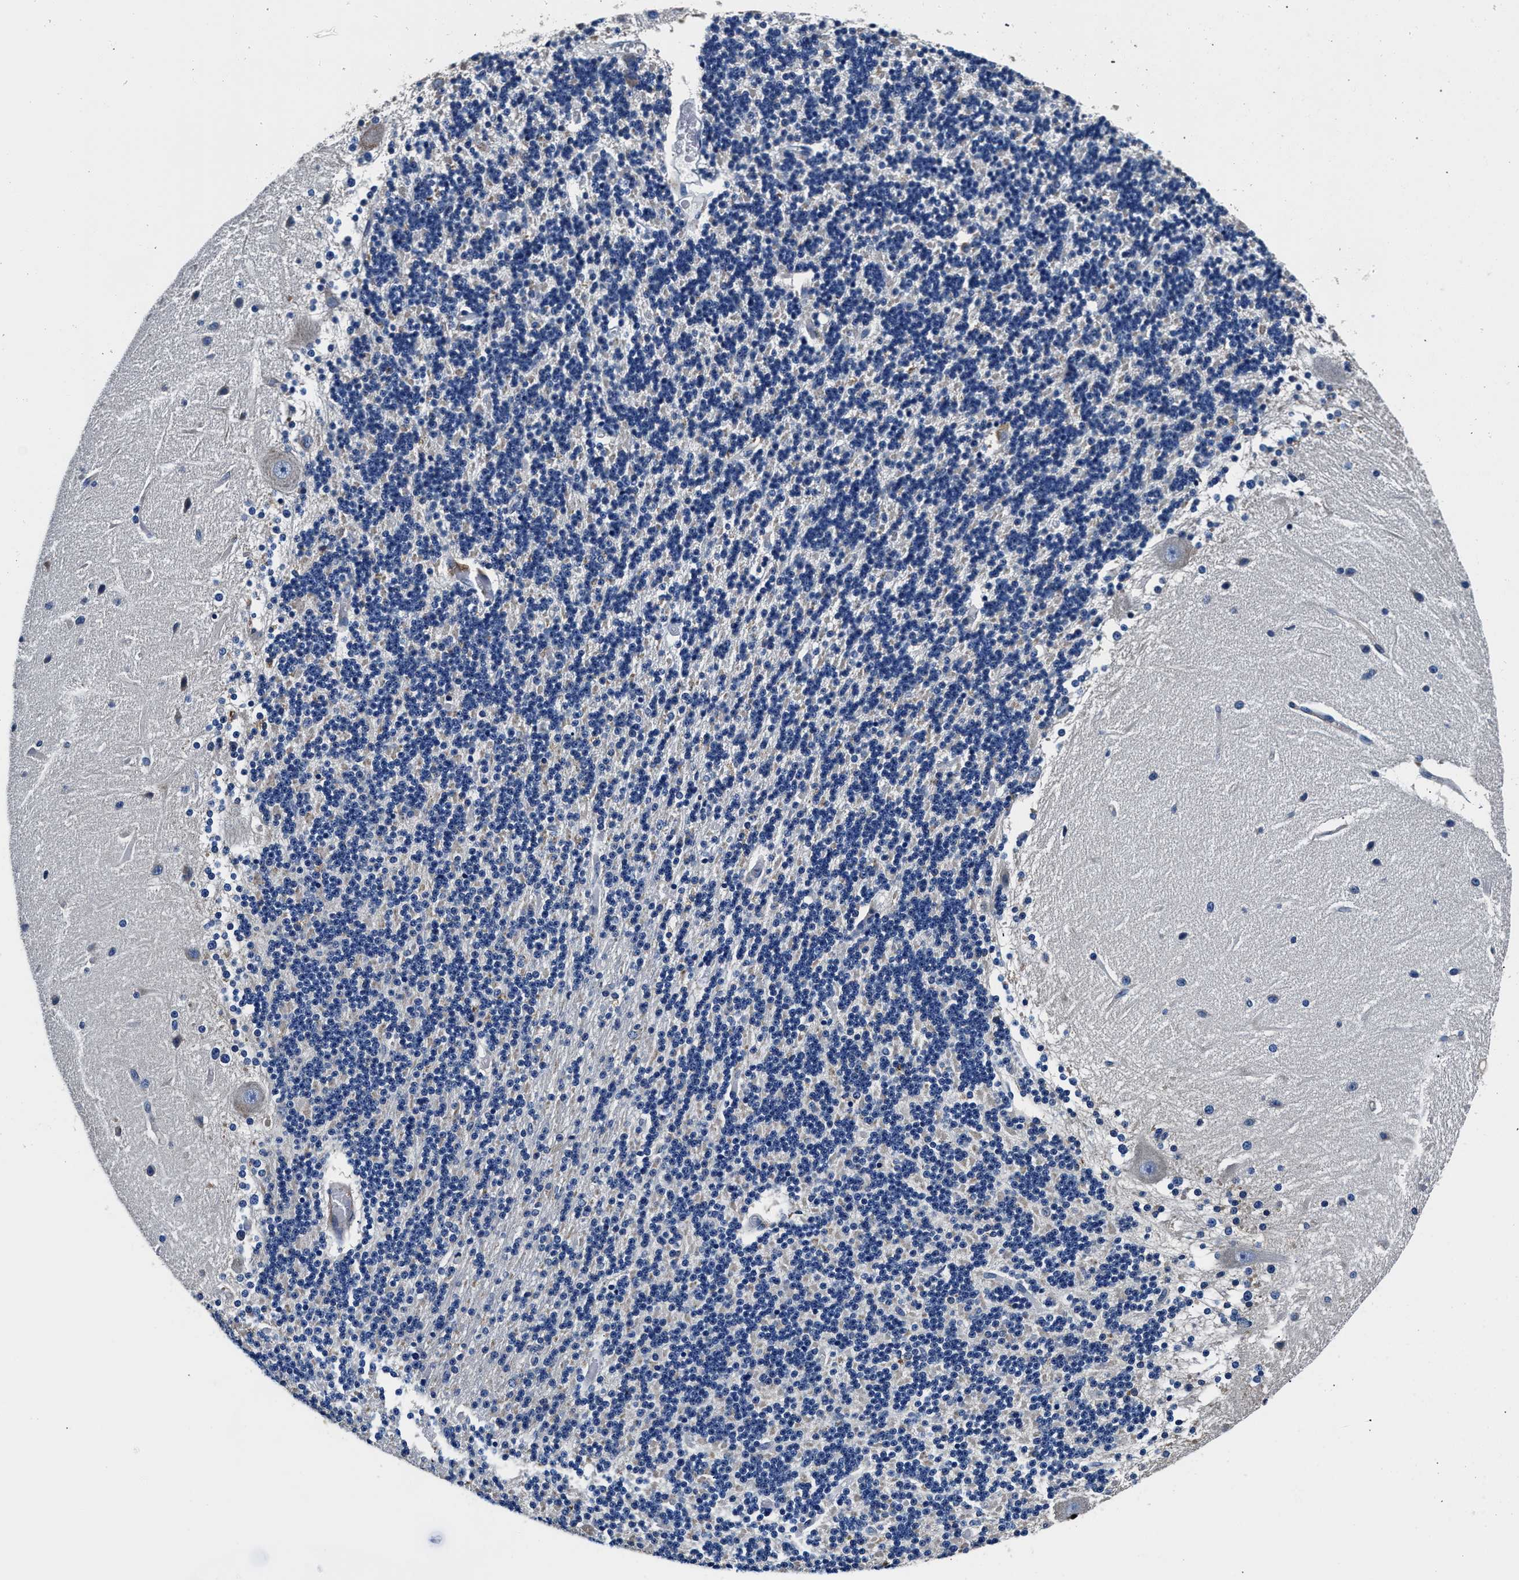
{"staining": {"intensity": "weak", "quantity": "25%-75%", "location": "cytoplasmic/membranous"}, "tissue": "cerebellum", "cell_type": "Cells in granular layer", "image_type": "normal", "snomed": [{"axis": "morphology", "description": "Normal tissue, NOS"}, {"axis": "topography", "description": "Cerebellum"}], "caption": "A brown stain shows weak cytoplasmic/membranous expression of a protein in cells in granular layer of benign human cerebellum.", "gene": "NEU1", "patient": {"sex": "female", "age": 54}}